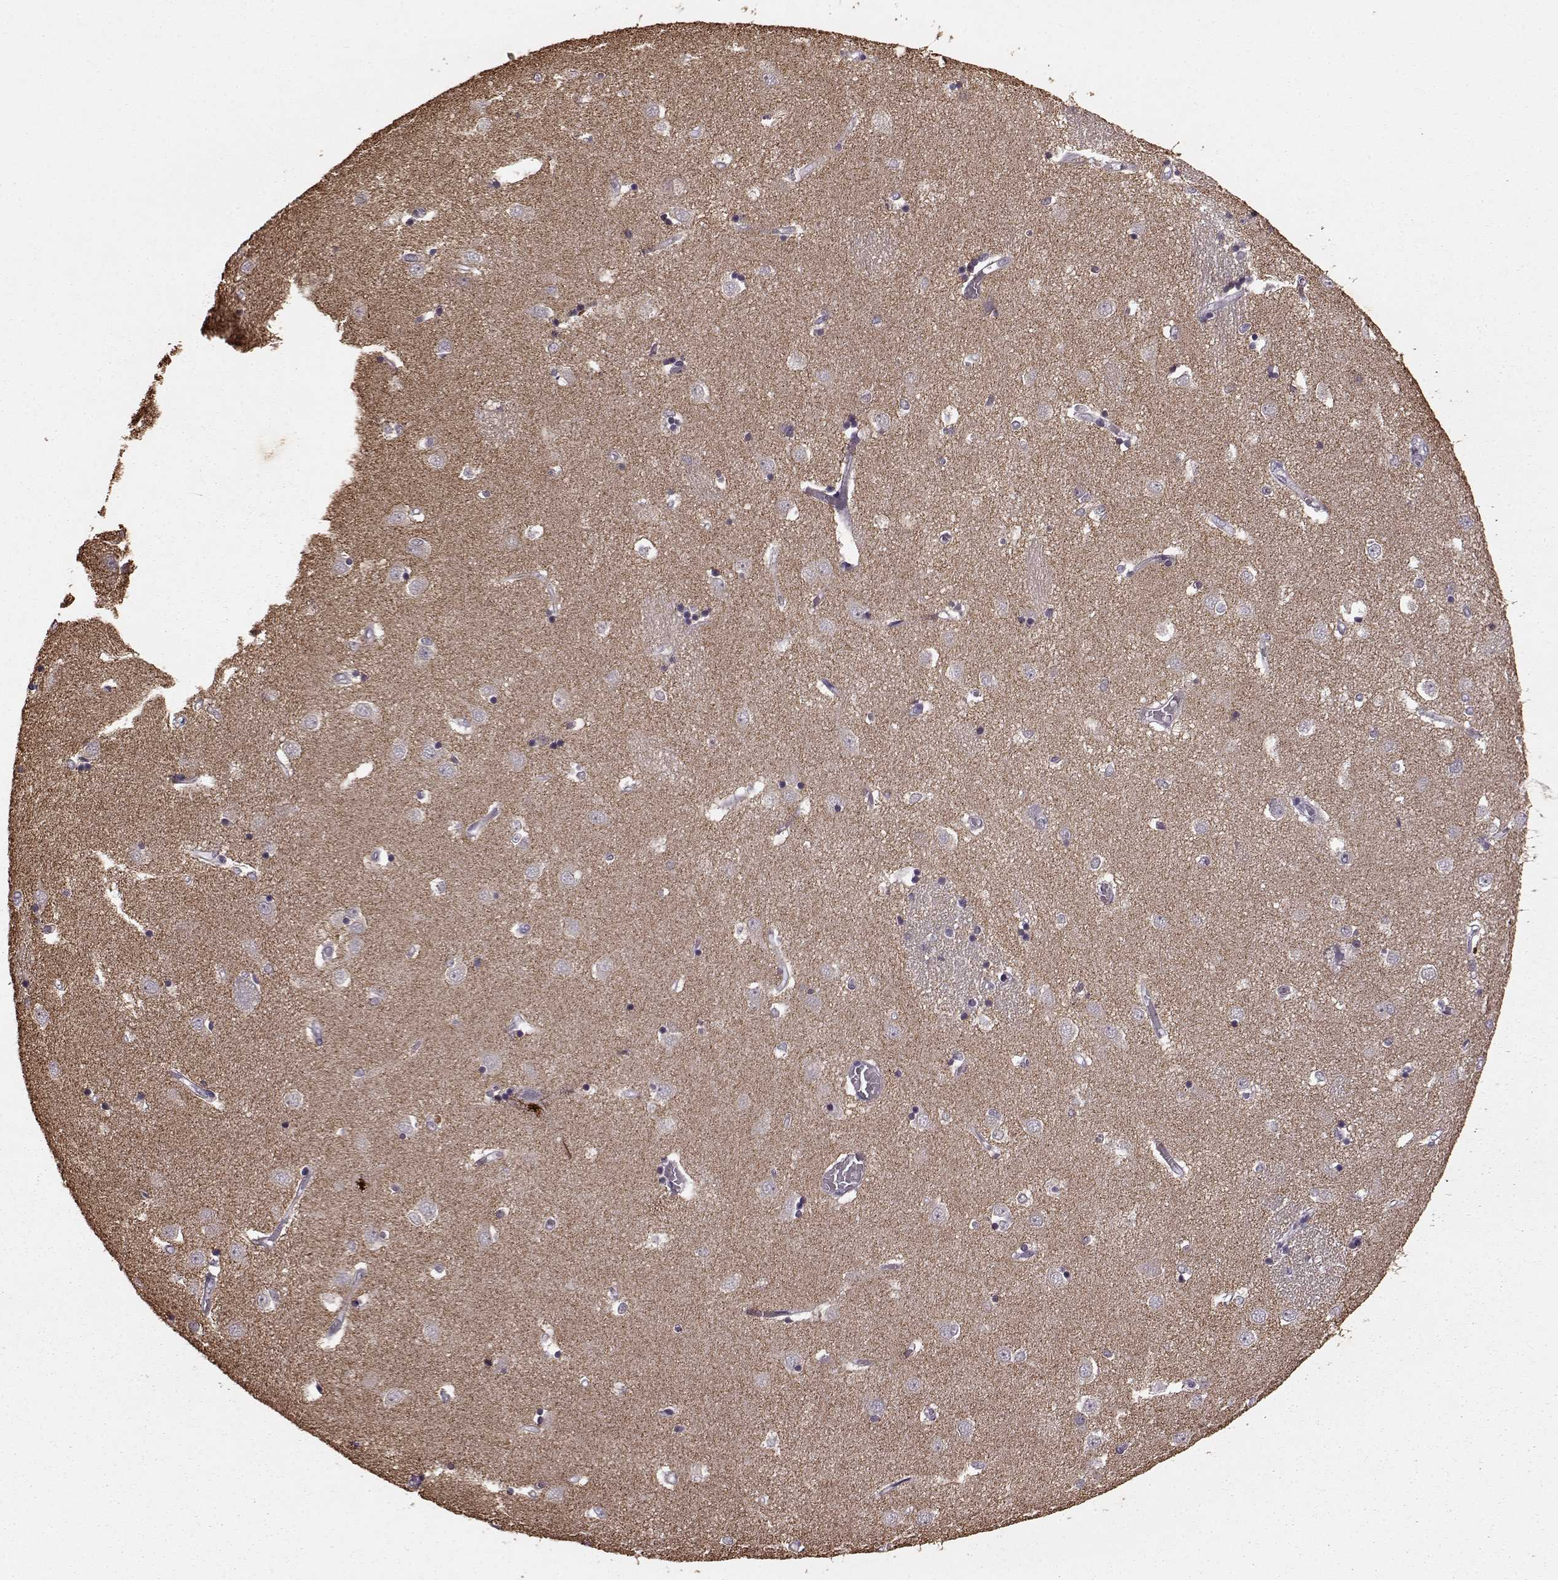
{"staining": {"intensity": "weak", "quantity": "25%-75%", "location": "cytoplasmic/membranous"}, "tissue": "caudate", "cell_type": "Glial cells", "image_type": "normal", "snomed": [{"axis": "morphology", "description": "Normal tissue, NOS"}, {"axis": "topography", "description": "Lateral ventricle wall"}], "caption": "IHC photomicrograph of unremarkable caudate stained for a protein (brown), which reveals low levels of weak cytoplasmic/membranous staining in about 25%-75% of glial cells.", "gene": "FRRS1L", "patient": {"sex": "male", "age": 54}}